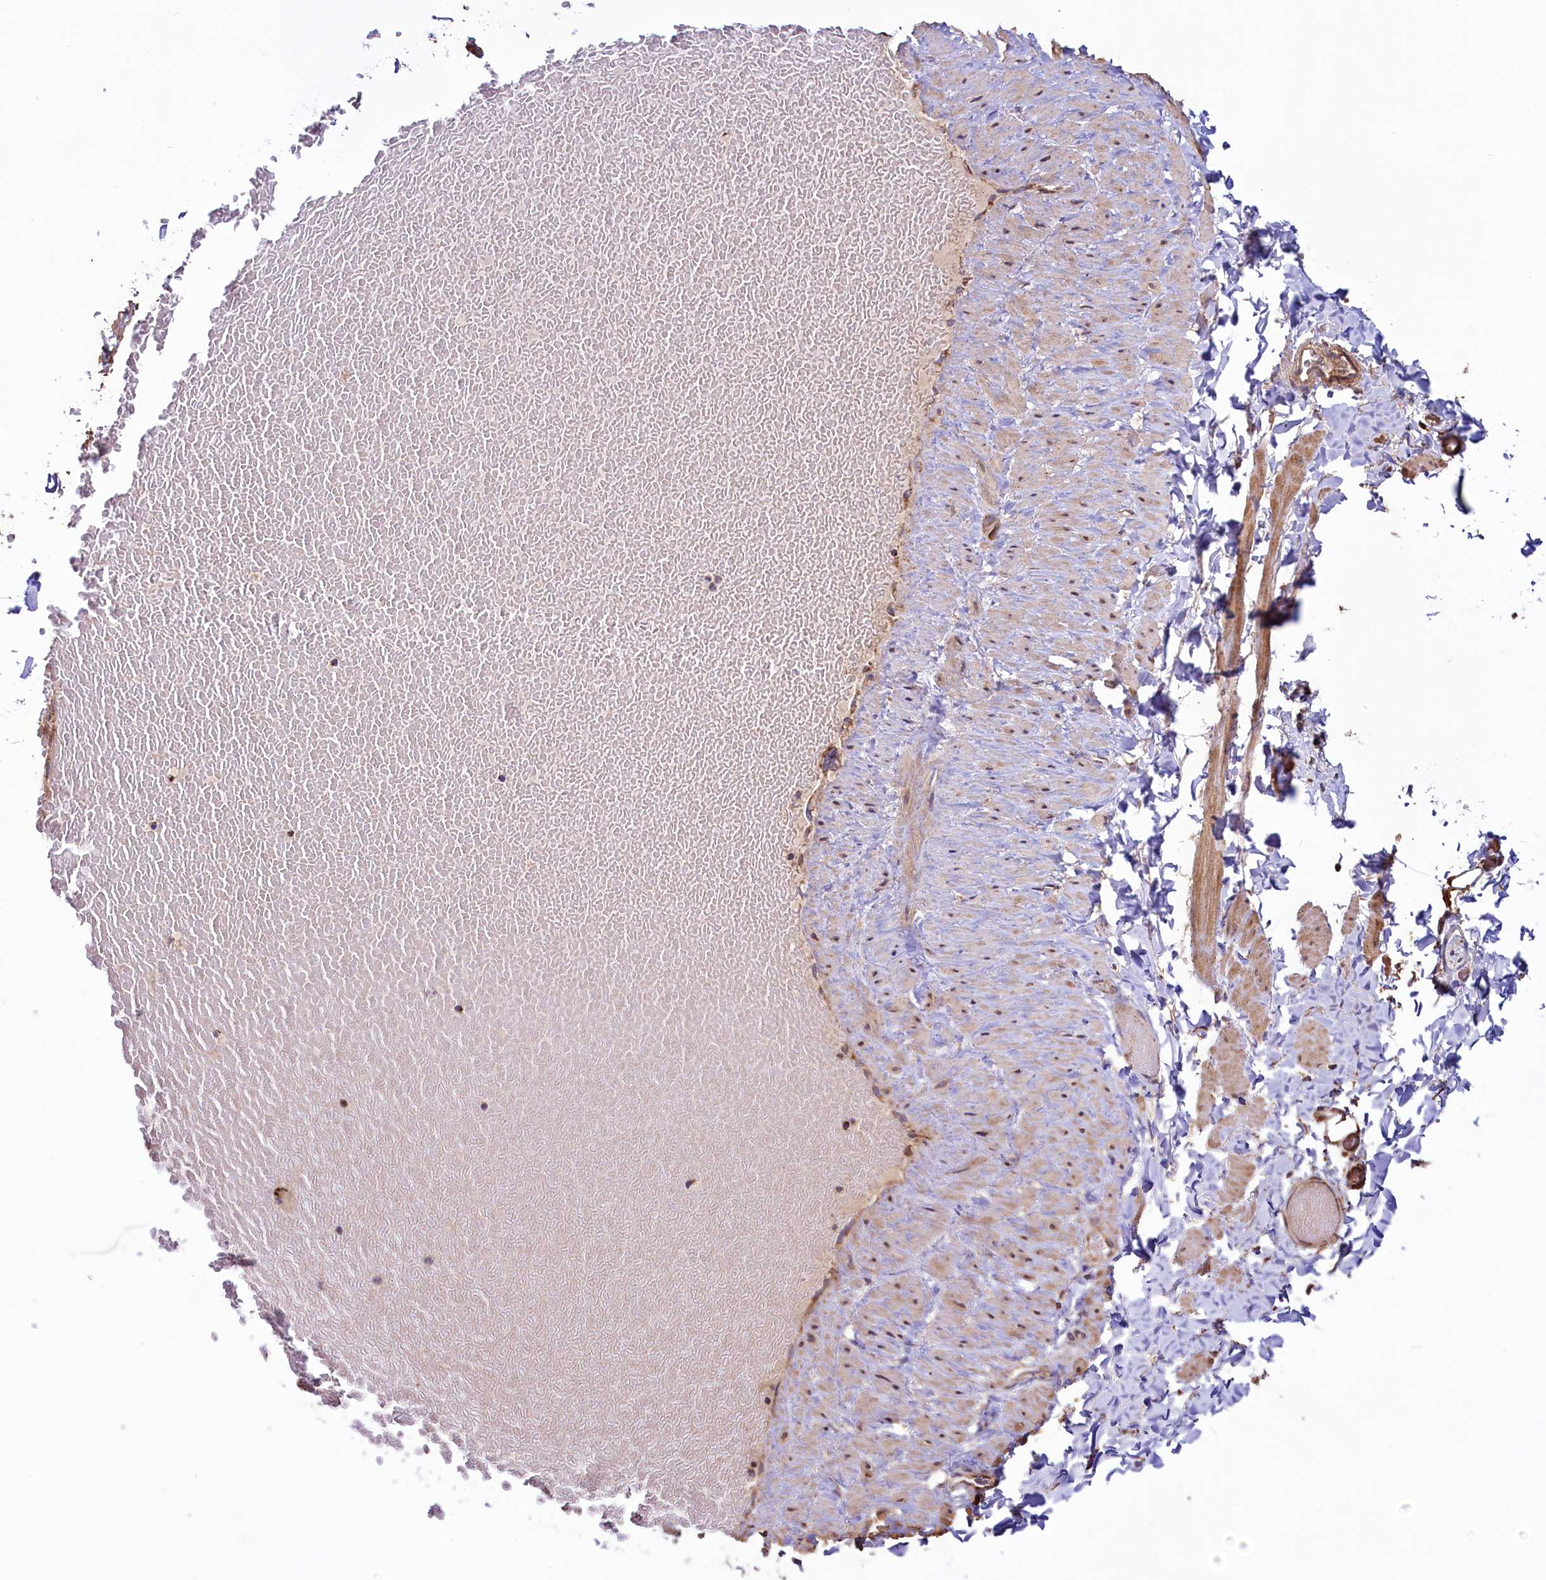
{"staining": {"intensity": "moderate", "quantity": ">75%", "location": "cytoplasmic/membranous,nuclear"}, "tissue": "adipose tissue", "cell_type": "Adipocytes", "image_type": "normal", "snomed": [{"axis": "morphology", "description": "Normal tissue, NOS"}, {"axis": "topography", "description": "Adipose tissue"}, {"axis": "topography", "description": "Vascular tissue"}, {"axis": "topography", "description": "Peripheral nerve tissue"}], "caption": "Immunohistochemical staining of unremarkable human adipose tissue exhibits moderate cytoplasmic/membranous,nuclear protein staining in approximately >75% of adipocytes.", "gene": "STARD5", "patient": {"sex": "male", "age": 25}}